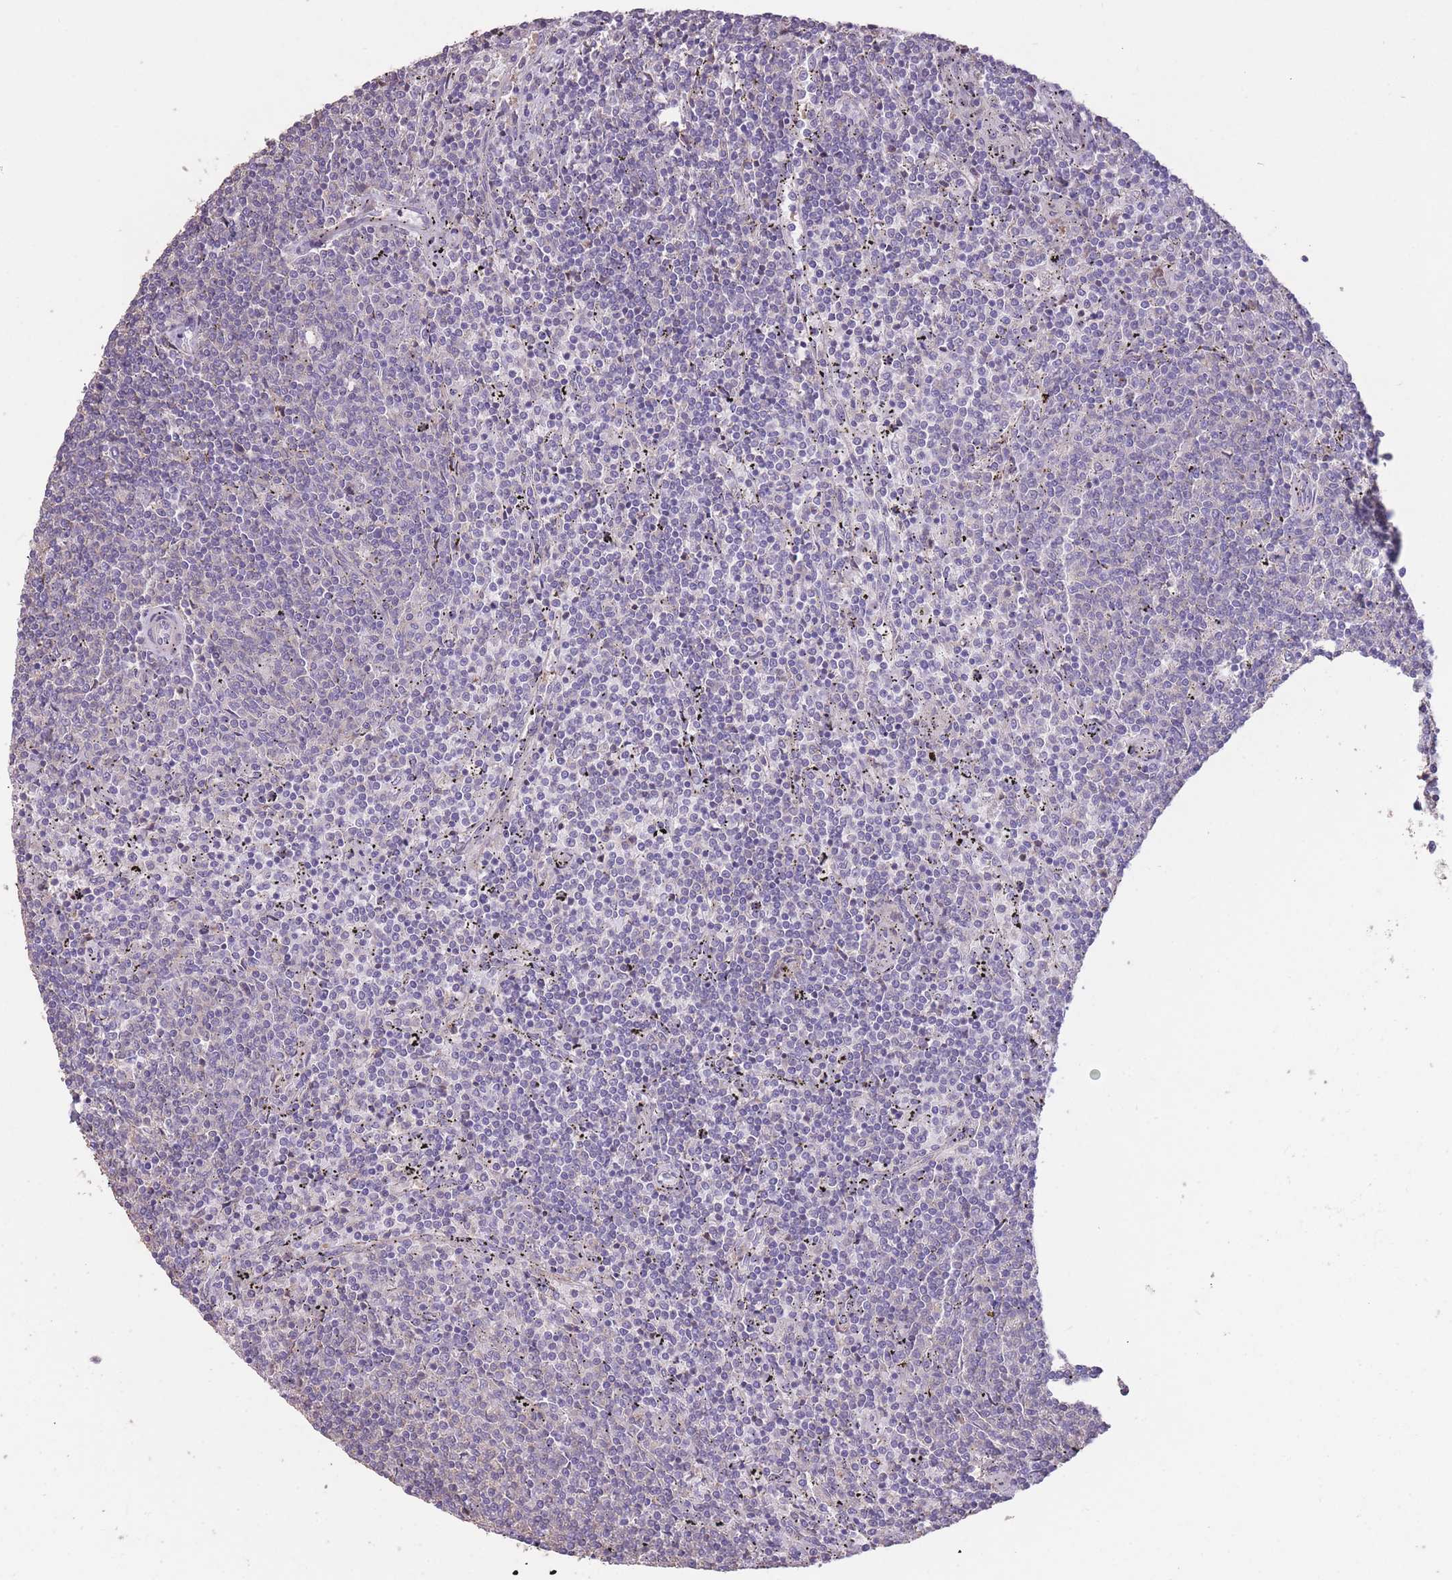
{"staining": {"intensity": "negative", "quantity": "none", "location": "none"}, "tissue": "lymphoma", "cell_type": "Tumor cells", "image_type": "cancer", "snomed": [{"axis": "morphology", "description": "Malignant lymphoma, non-Hodgkin's type, Low grade"}, {"axis": "topography", "description": "Spleen"}], "caption": "Tumor cells show no significant staining in lymphoma. Nuclei are stained in blue.", "gene": "RSPH10B", "patient": {"sex": "female", "age": 50}}